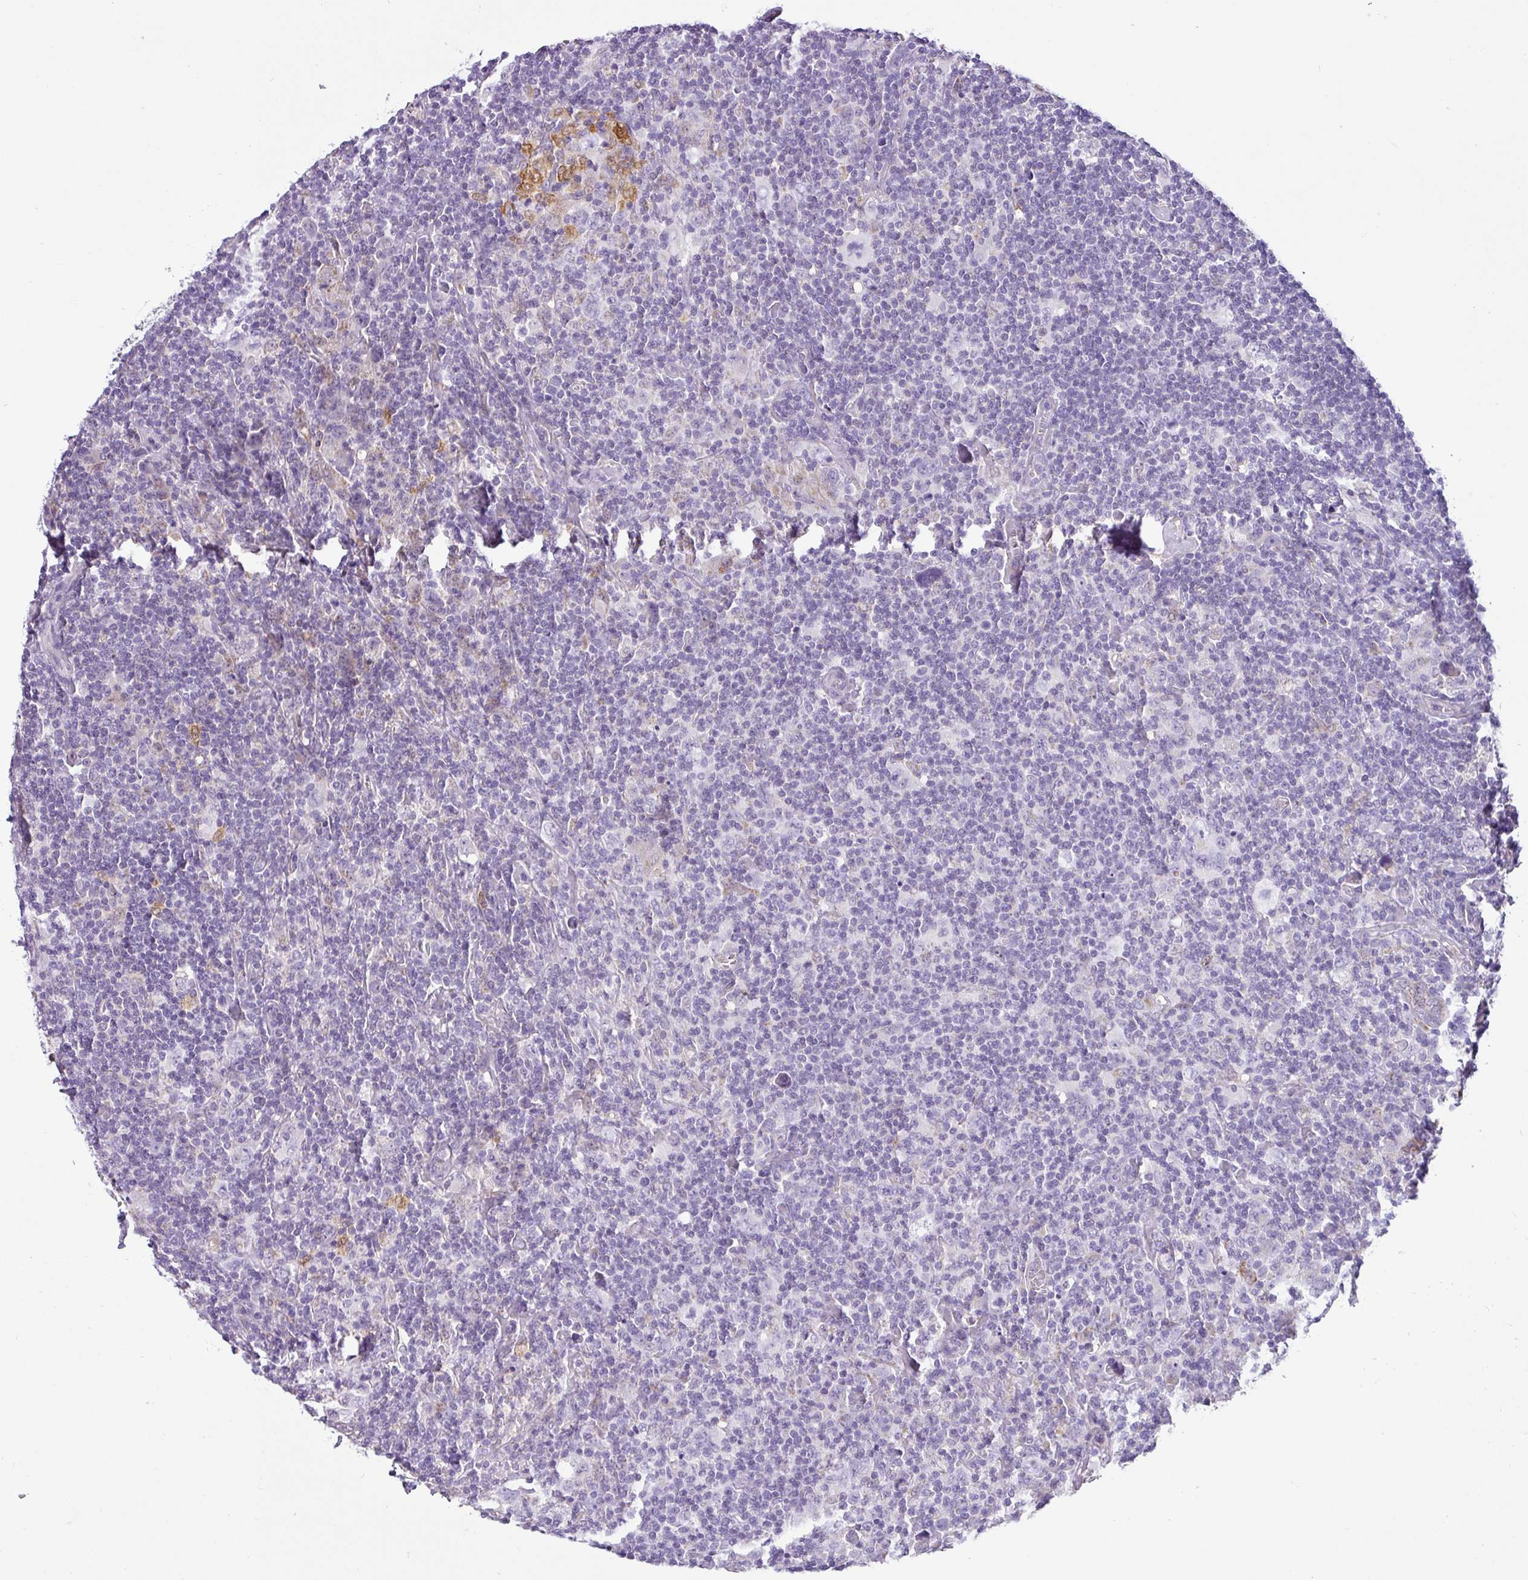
{"staining": {"intensity": "negative", "quantity": "none", "location": "none"}, "tissue": "lymphoma", "cell_type": "Tumor cells", "image_type": "cancer", "snomed": [{"axis": "morphology", "description": "Hodgkin's disease, NOS"}, {"axis": "topography", "description": "Lymph node"}], "caption": "Protein analysis of Hodgkin's disease shows no significant staining in tumor cells. (DAB (3,3'-diaminobenzidine) IHC visualized using brightfield microscopy, high magnification).", "gene": "HMCN2", "patient": {"sex": "female", "age": 18}}